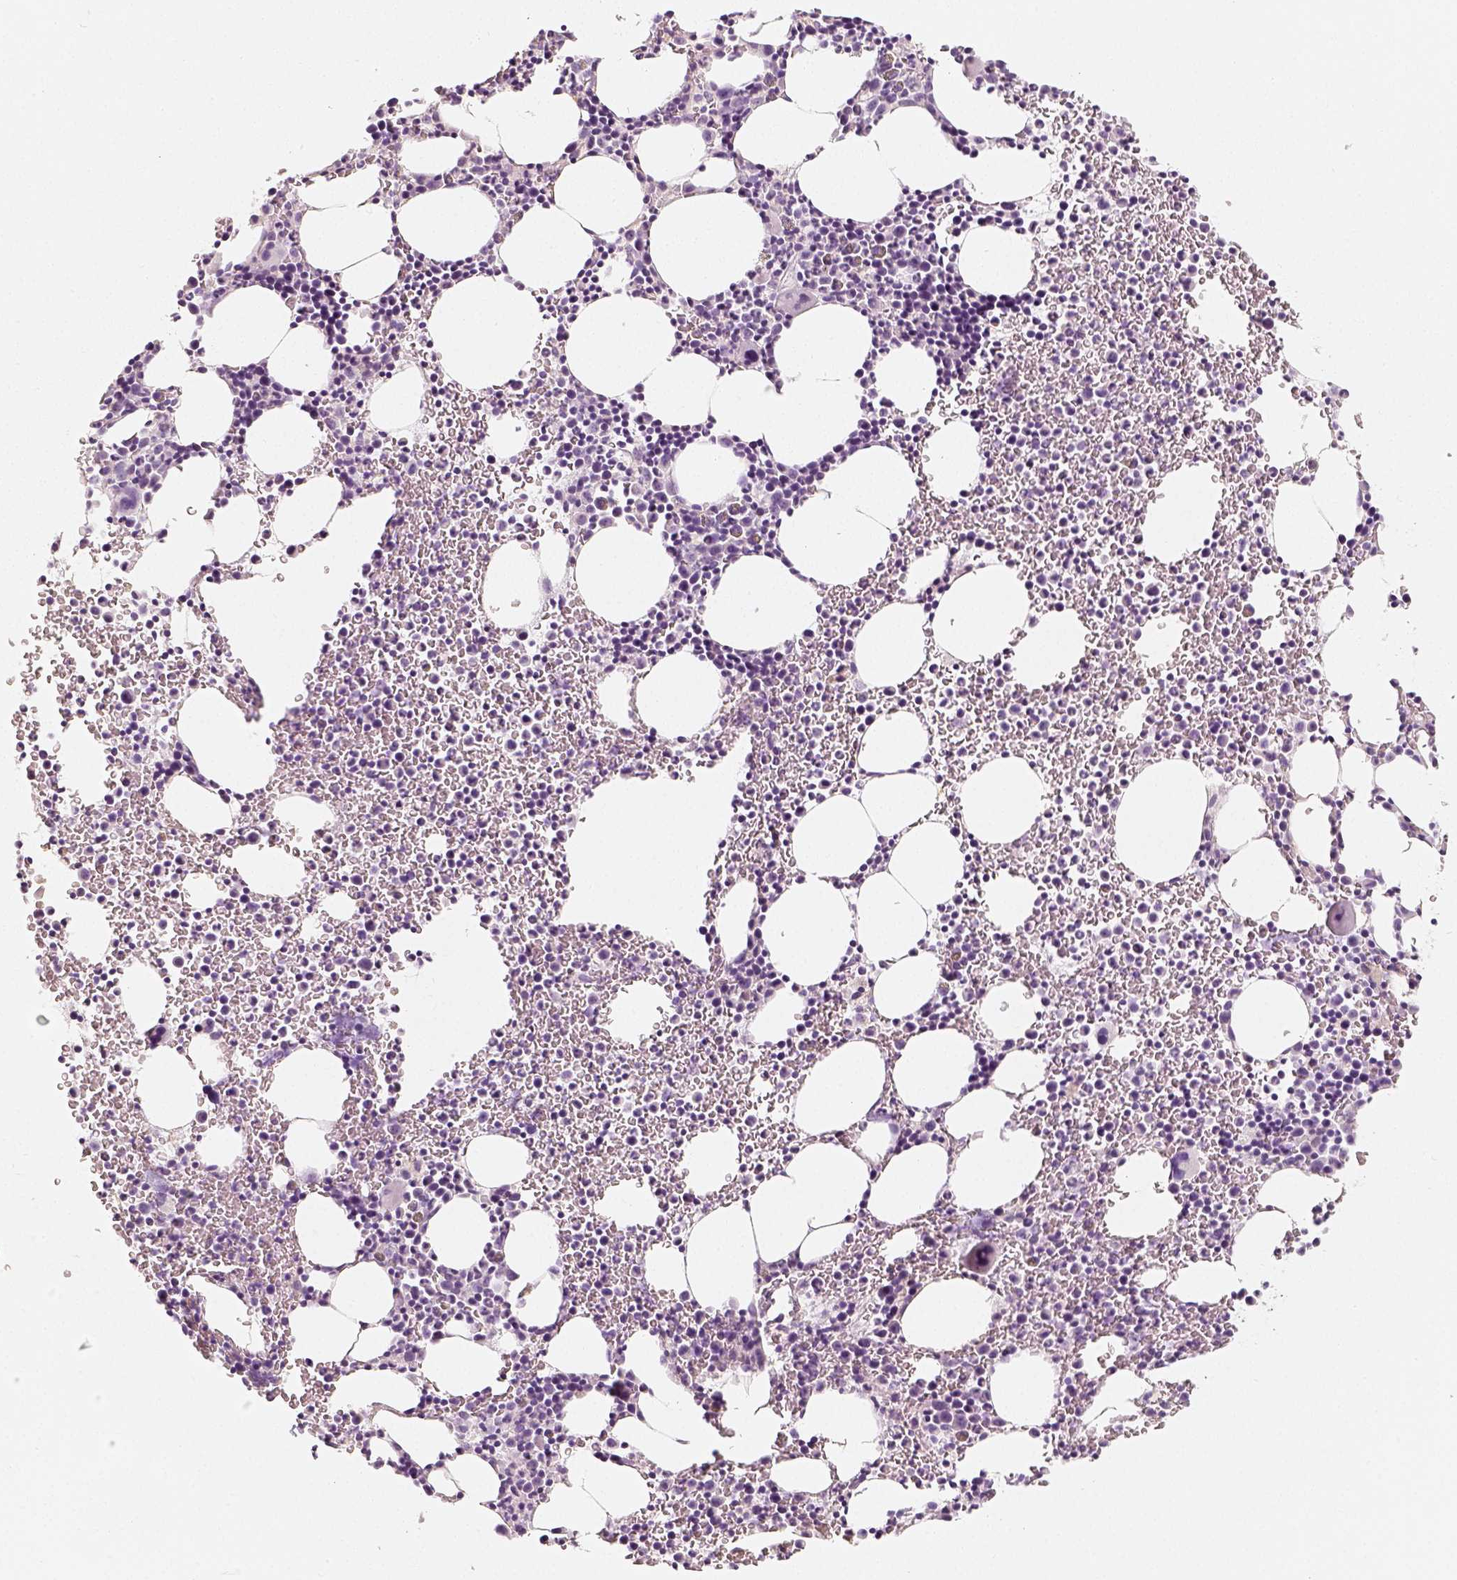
{"staining": {"intensity": "negative", "quantity": "none", "location": "none"}, "tissue": "bone marrow", "cell_type": "Hematopoietic cells", "image_type": "normal", "snomed": [{"axis": "morphology", "description": "Normal tissue, NOS"}, {"axis": "topography", "description": "Bone marrow"}], "caption": "High magnification brightfield microscopy of unremarkable bone marrow stained with DAB (brown) and counterstained with hematoxylin (blue): hematopoietic cells show no significant expression. (DAB IHC with hematoxylin counter stain).", "gene": "NECAB2", "patient": {"sex": "male", "age": 58}}